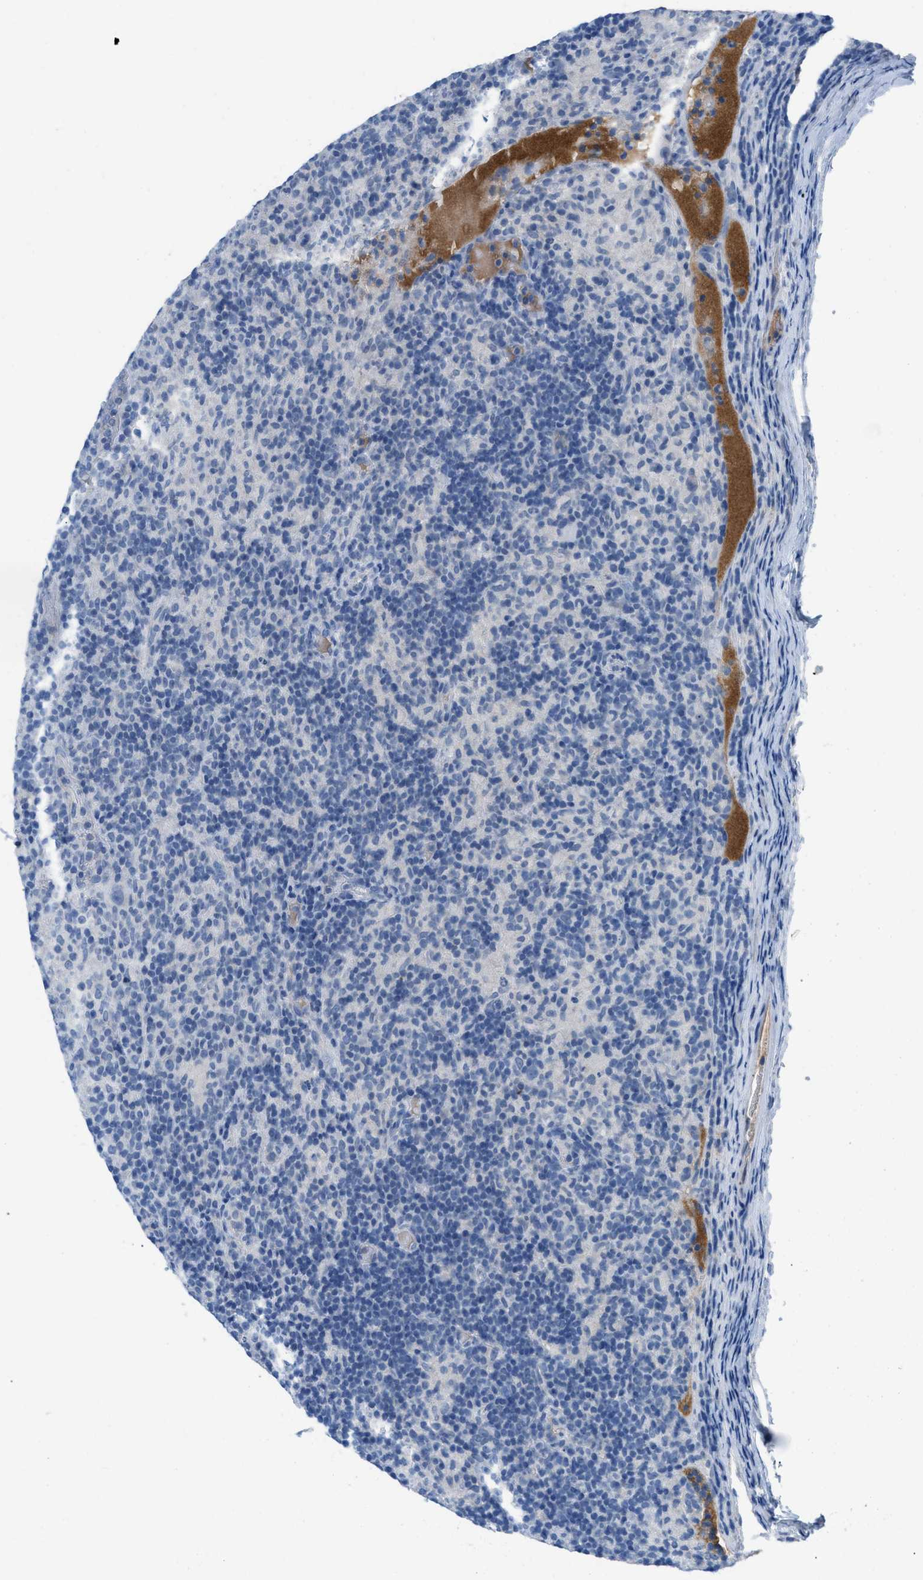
{"staining": {"intensity": "negative", "quantity": "none", "location": "none"}, "tissue": "lymphoma", "cell_type": "Tumor cells", "image_type": "cancer", "snomed": [{"axis": "morphology", "description": "Hodgkin's disease, NOS"}, {"axis": "topography", "description": "Lymph node"}], "caption": "Hodgkin's disease stained for a protein using immunohistochemistry (IHC) exhibits no positivity tumor cells.", "gene": "HPX", "patient": {"sex": "male", "age": 70}}